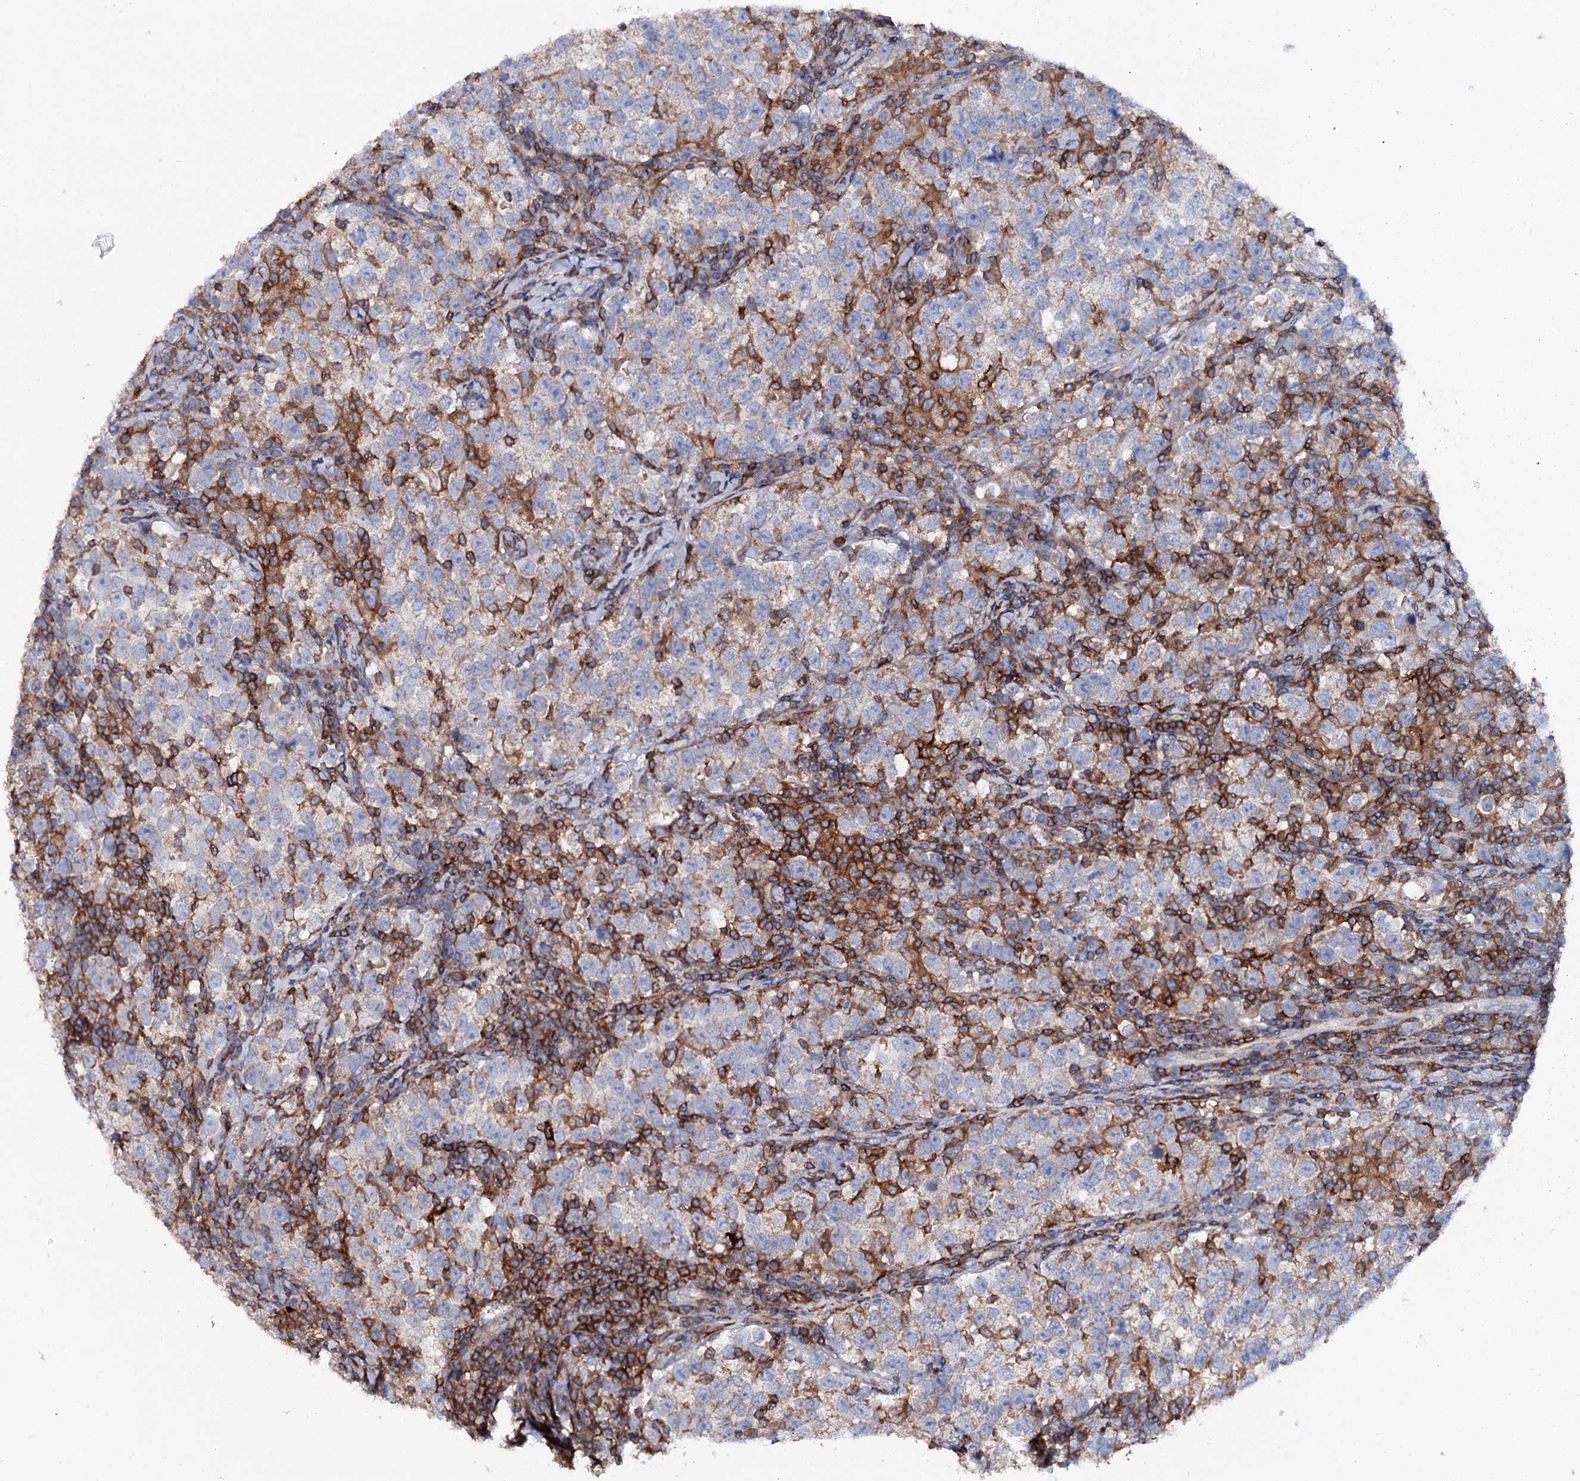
{"staining": {"intensity": "weak", "quantity": "25%-75%", "location": "cytoplasmic/membranous"}, "tissue": "testis cancer", "cell_type": "Tumor cells", "image_type": "cancer", "snomed": [{"axis": "morphology", "description": "Normal tissue, NOS"}, {"axis": "morphology", "description": "Seminoma, NOS"}, {"axis": "topography", "description": "Testis"}], "caption": "A brown stain shows weak cytoplasmic/membranous expression of a protein in testis cancer (seminoma) tumor cells.", "gene": "UBASH3B", "patient": {"sex": "male", "age": 43}}